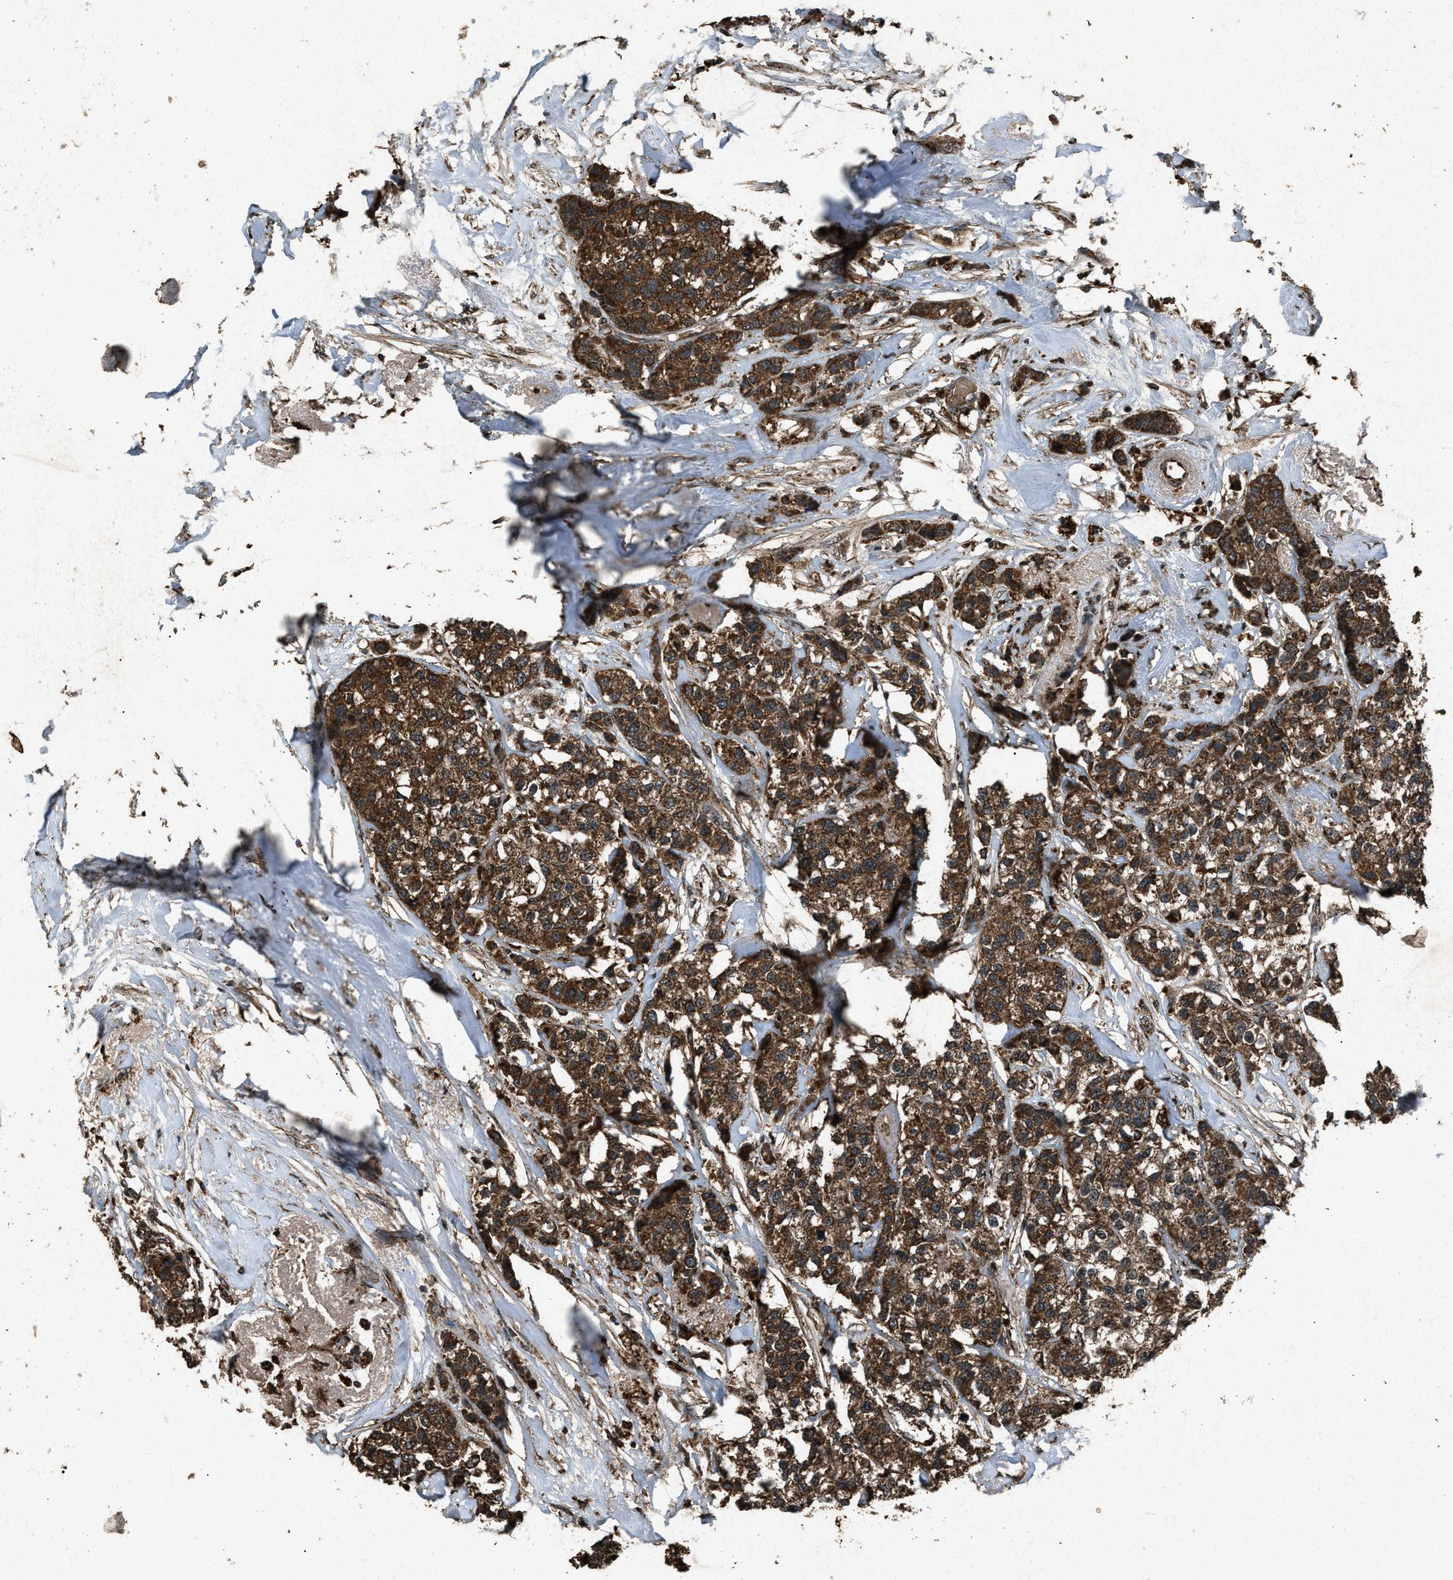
{"staining": {"intensity": "strong", "quantity": ">75%", "location": "cytoplasmic/membranous"}, "tissue": "breast cancer", "cell_type": "Tumor cells", "image_type": "cancer", "snomed": [{"axis": "morphology", "description": "Duct carcinoma"}, {"axis": "topography", "description": "Breast"}], "caption": "Immunohistochemistry image of human breast cancer stained for a protein (brown), which shows high levels of strong cytoplasmic/membranous staining in about >75% of tumor cells.", "gene": "OAS1", "patient": {"sex": "female", "age": 51}}